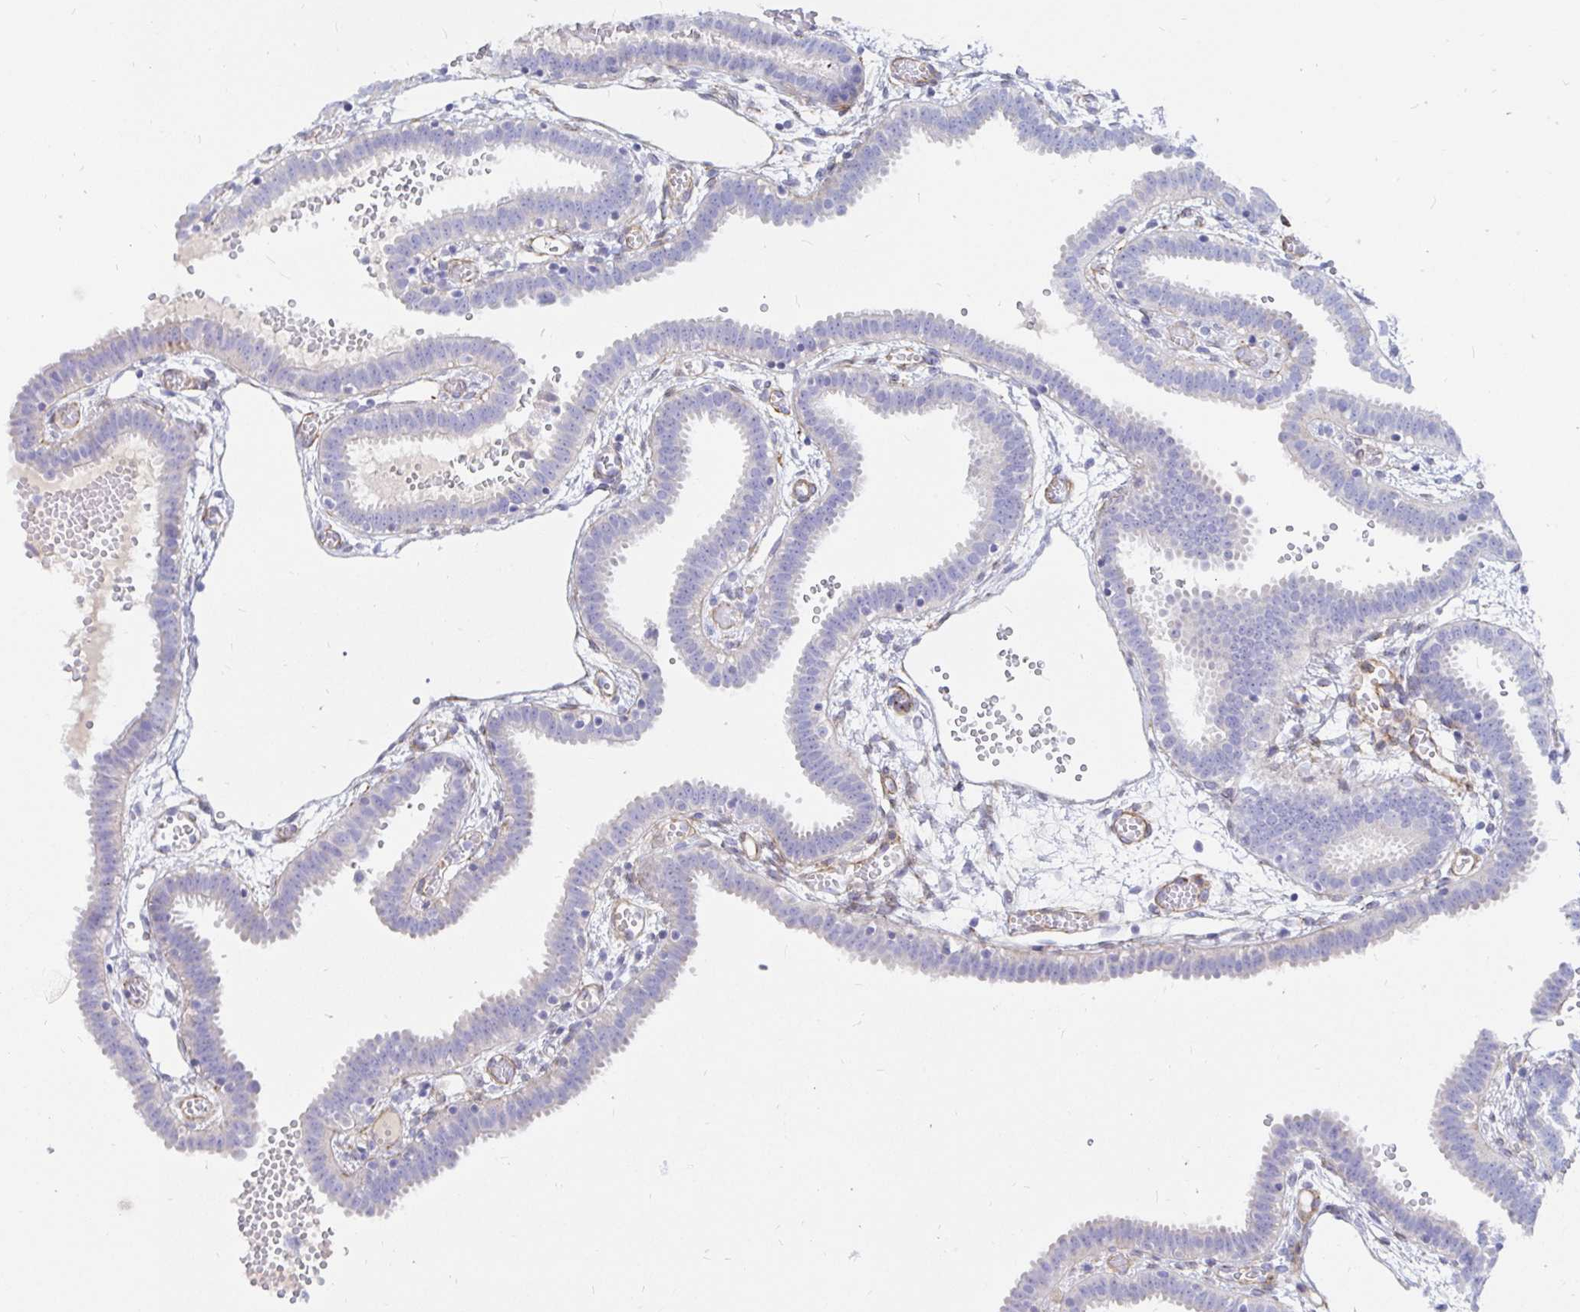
{"staining": {"intensity": "negative", "quantity": "none", "location": "none"}, "tissue": "fallopian tube", "cell_type": "Glandular cells", "image_type": "normal", "snomed": [{"axis": "morphology", "description": "Normal tissue, NOS"}, {"axis": "topography", "description": "Fallopian tube"}], "caption": "This is a image of IHC staining of benign fallopian tube, which shows no positivity in glandular cells.", "gene": "COX16", "patient": {"sex": "female", "age": 37}}